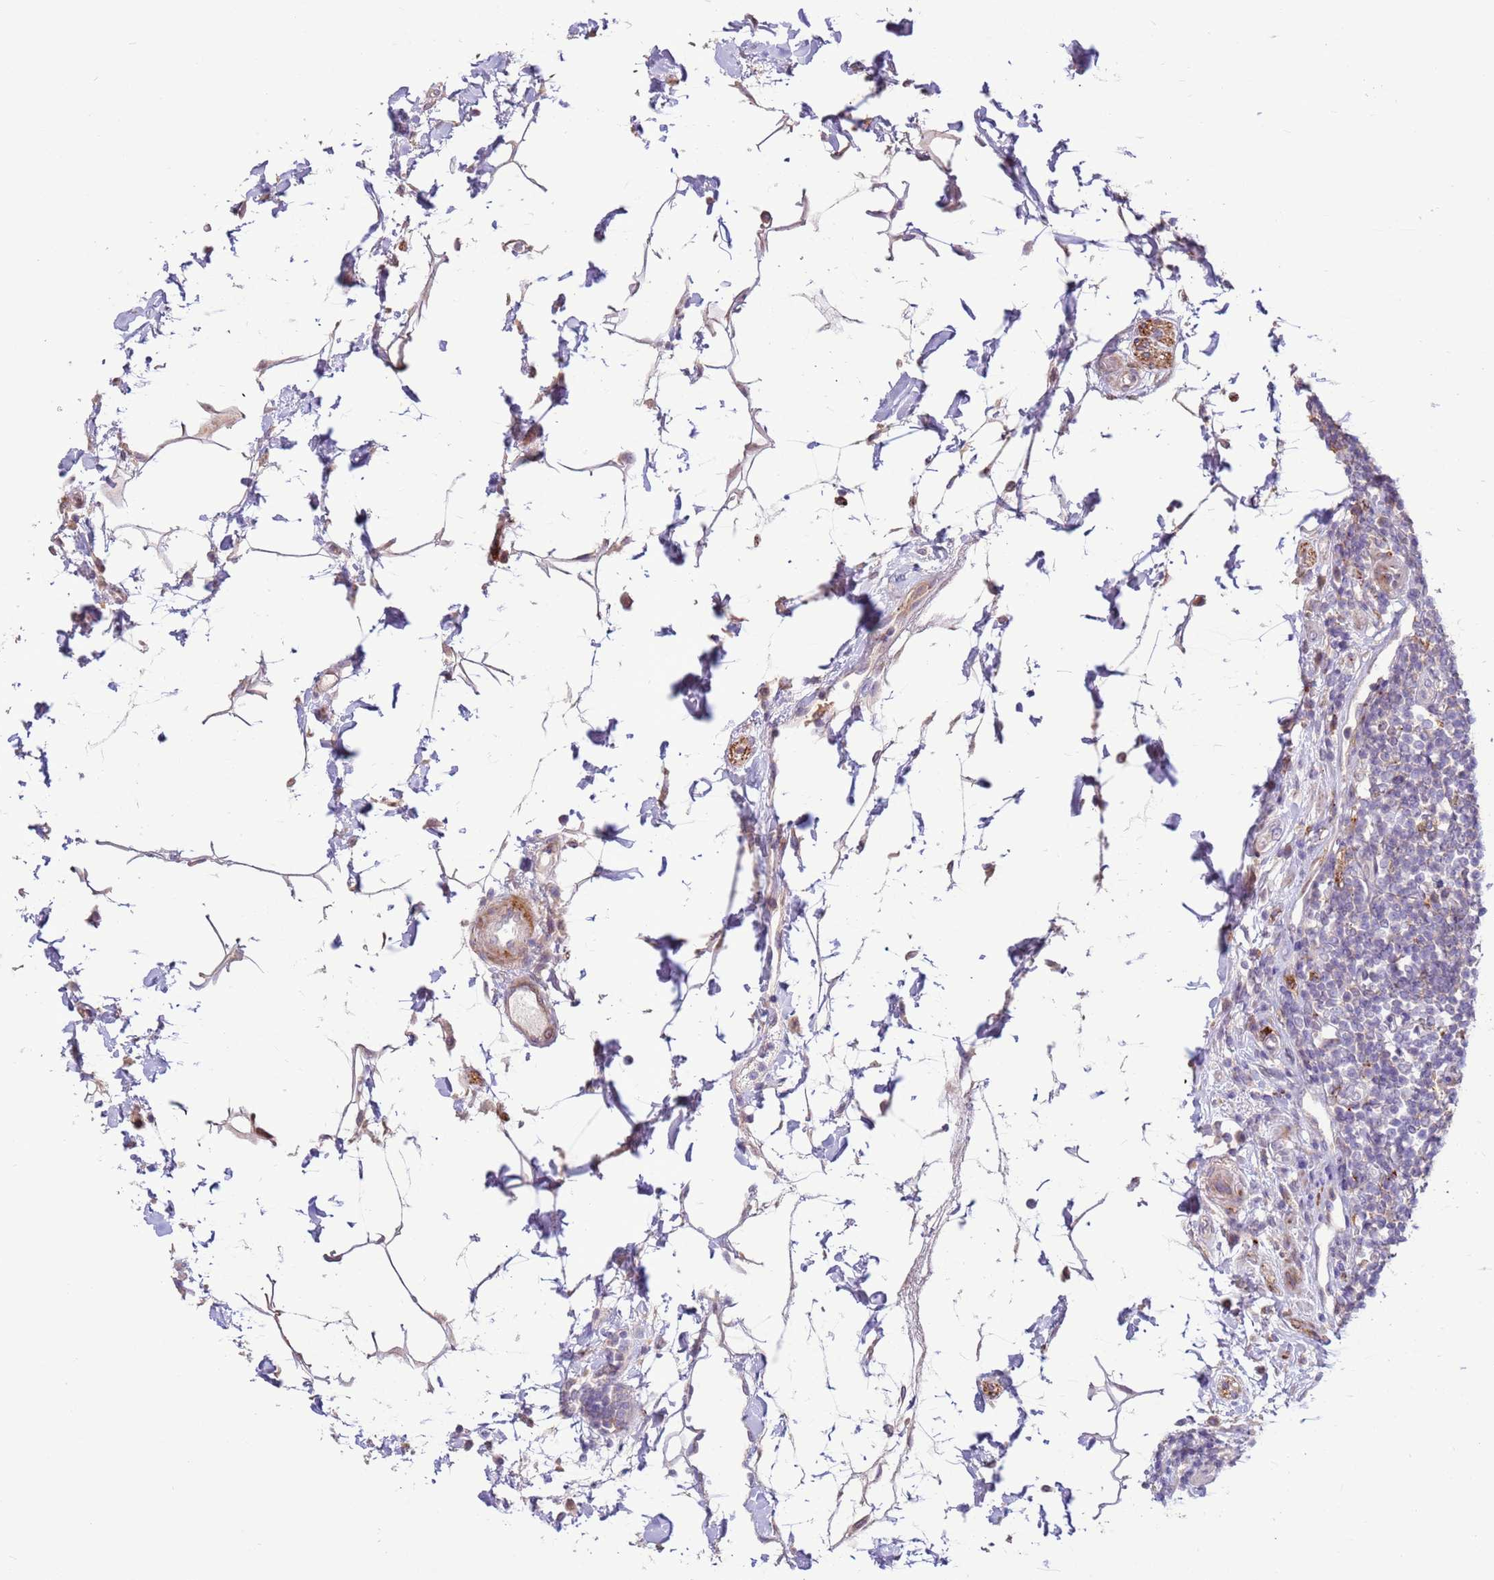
{"staining": {"intensity": "moderate", "quantity": "<25%", "location": "cytoplasmic/membranous"}, "tissue": "colon", "cell_type": "Endothelial cells", "image_type": "normal", "snomed": [{"axis": "morphology", "description": "Normal tissue, NOS"}, {"axis": "topography", "description": "Colon"}], "caption": "IHC (DAB (3,3'-diaminobenzidine)) staining of normal colon reveals moderate cytoplasmic/membranous protein positivity in approximately <25% of endothelial cells.", "gene": "LGI4", "patient": {"sex": "female", "age": 79}}